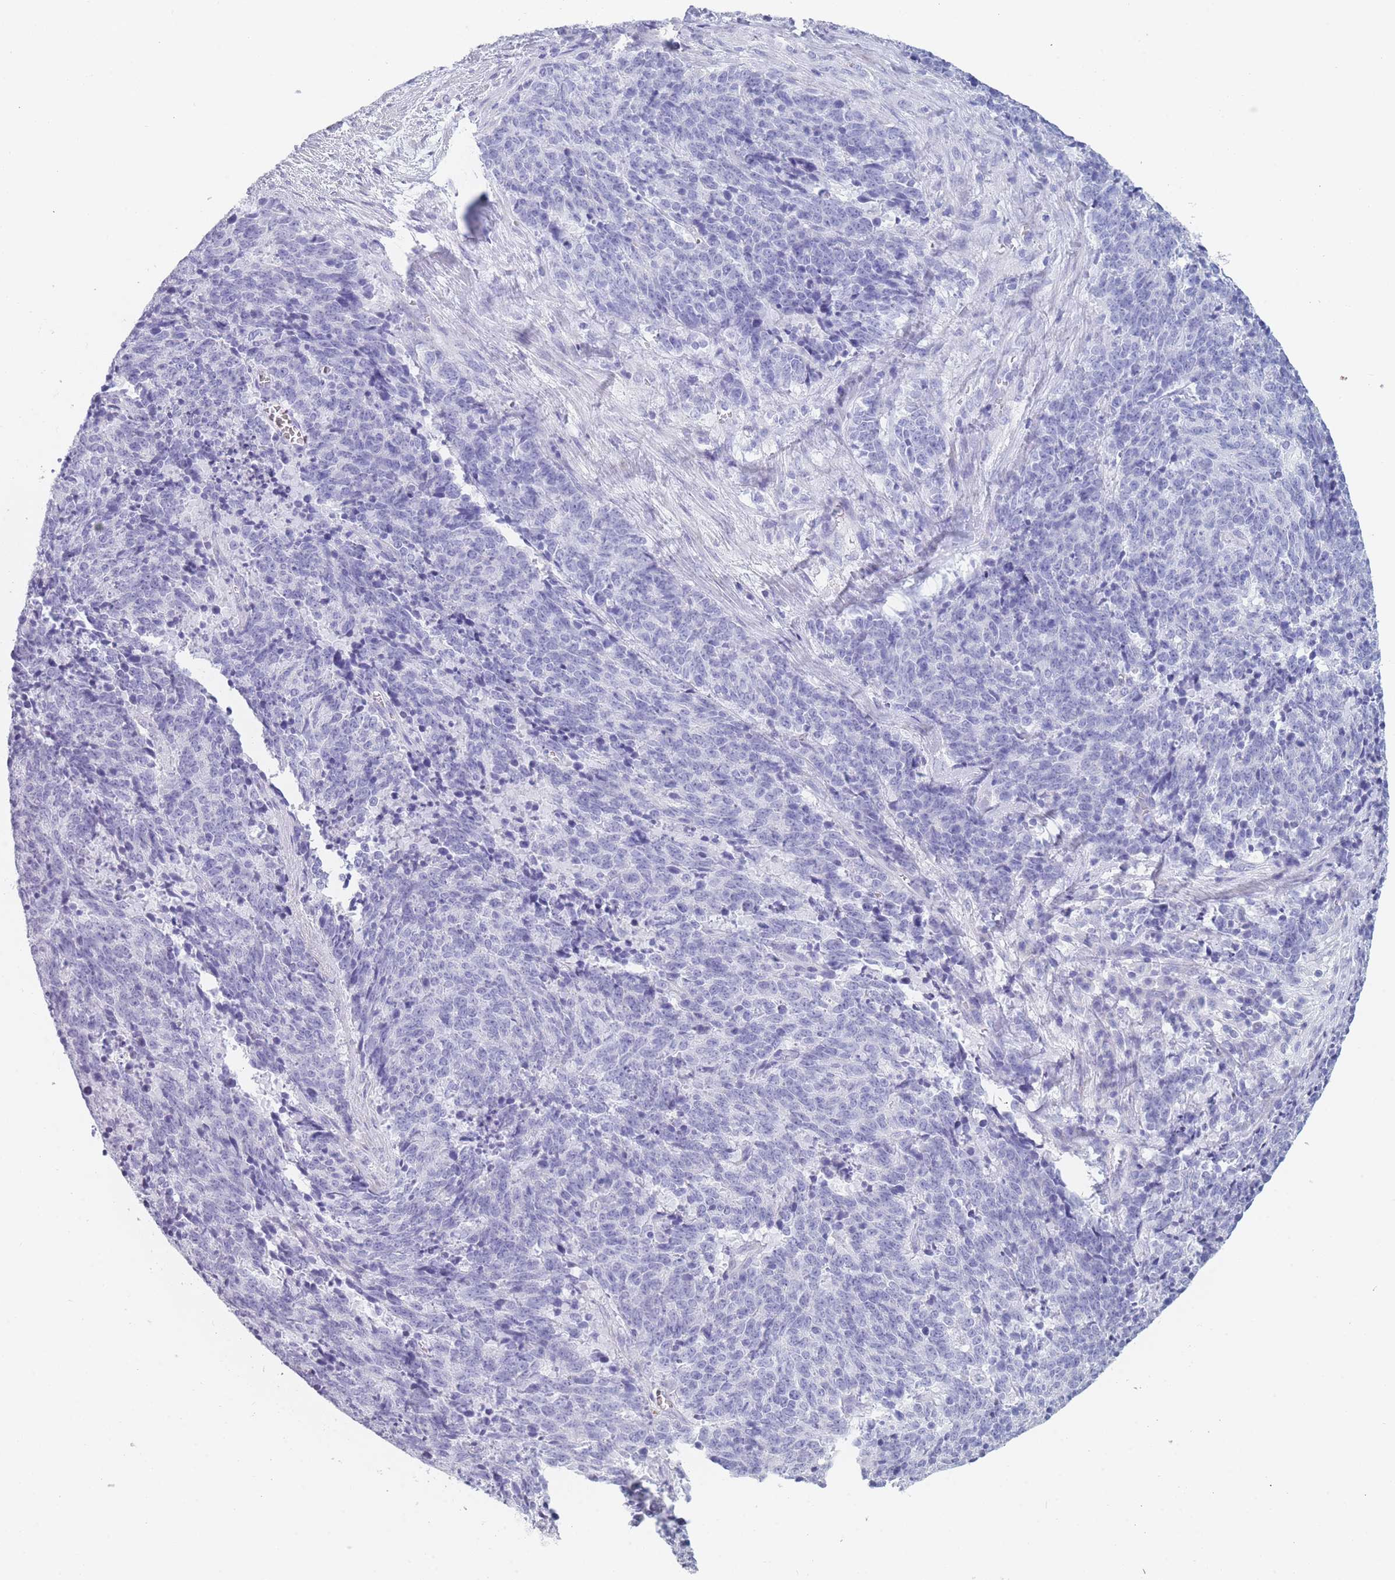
{"staining": {"intensity": "negative", "quantity": "none", "location": "none"}, "tissue": "cervical cancer", "cell_type": "Tumor cells", "image_type": "cancer", "snomed": [{"axis": "morphology", "description": "Squamous cell carcinoma, NOS"}, {"axis": "topography", "description": "Cervix"}], "caption": "The histopathology image exhibits no staining of tumor cells in cervical cancer. (Brightfield microscopy of DAB (3,3'-diaminobenzidine) immunohistochemistry at high magnification).", "gene": "OR5D16", "patient": {"sex": "female", "age": 29}}